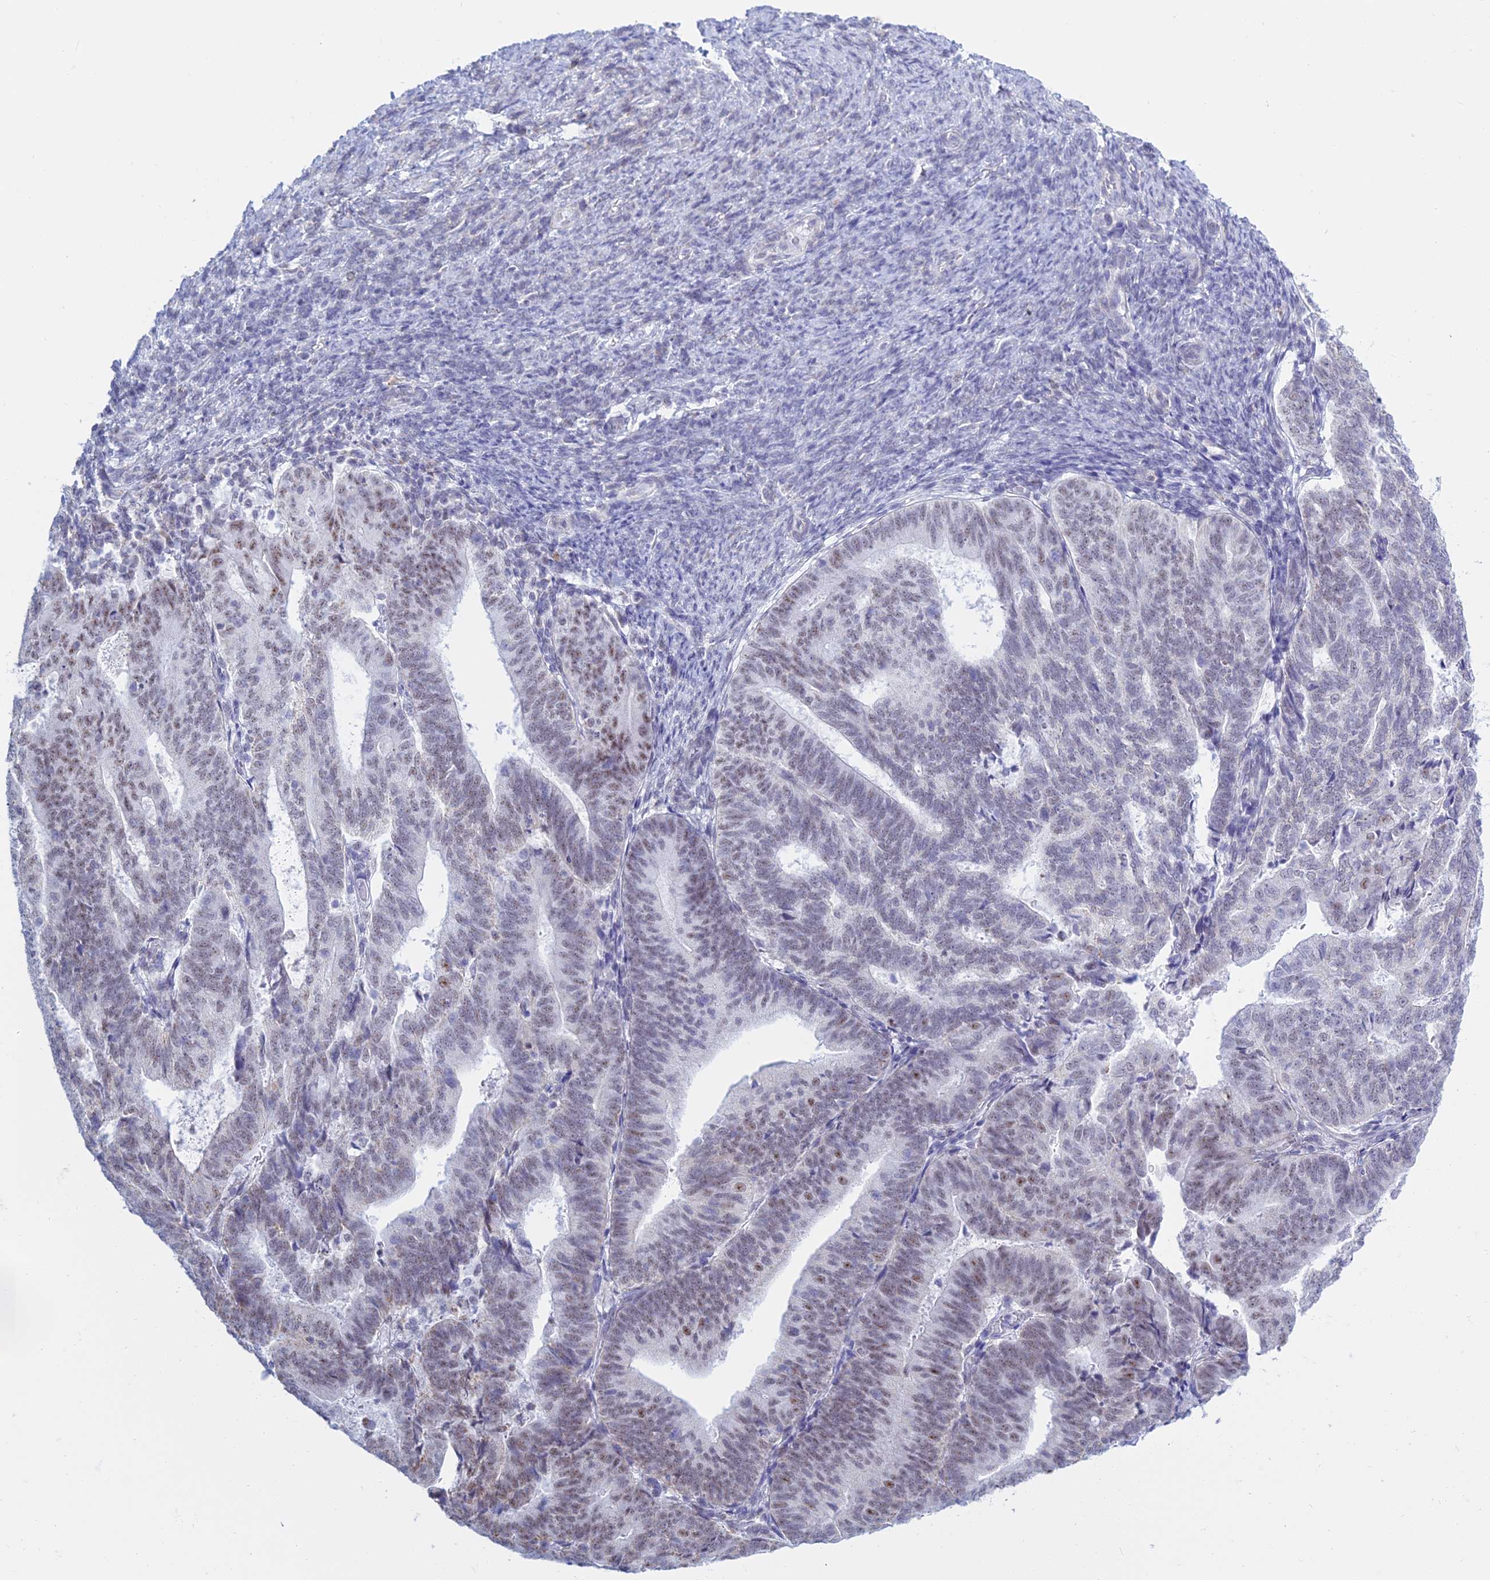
{"staining": {"intensity": "moderate", "quantity": "25%-75%", "location": "nuclear"}, "tissue": "endometrial cancer", "cell_type": "Tumor cells", "image_type": "cancer", "snomed": [{"axis": "morphology", "description": "Adenocarcinoma, NOS"}, {"axis": "topography", "description": "Endometrium"}], "caption": "A medium amount of moderate nuclear positivity is identified in about 25%-75% of tumor cells in endometrial adenocarcinoma tissue.", "gene": "KLF14", "patient": {"sex": "female", "age": 70}}